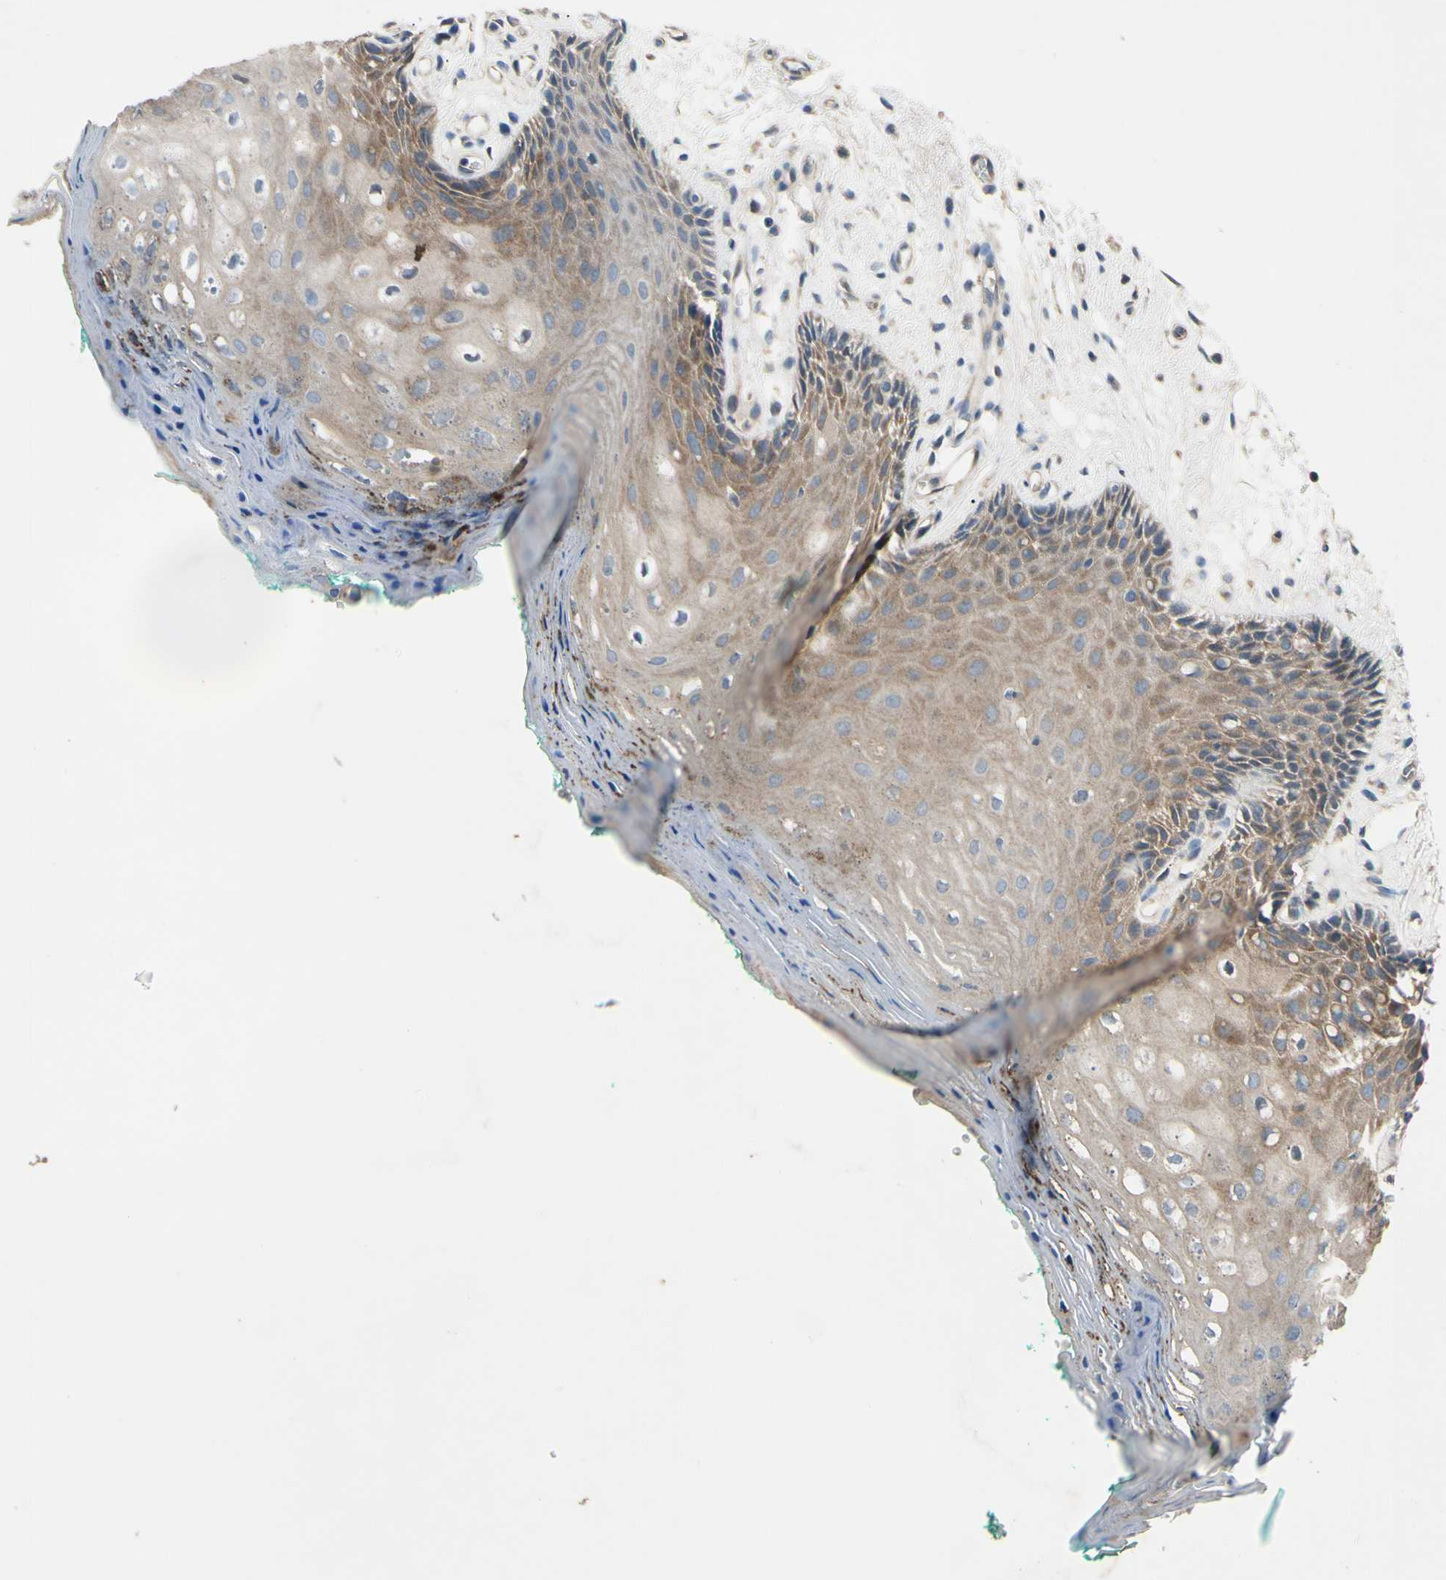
{"staining": {"intensity": "moderate", "quantity": ">75%", "location": "cytoplasmic/membranous"}, "tissue": "oral mucosa", "cell_type": "Squamous epithelial cells", "image_type": "normal", "snomed": [{"axis": "morphology", "description": "Normal tissue, NOS"}, {"axis": "topography", "description": "Skeletal muscle"}, {"axis": "topography", "description": "Oral tissue"}, {"axis": "topography", "description": "Peripheral nerve tissue"}], "caption": "Immunohistochemical staining of benign human oral mucosa demonstrates moderate cytoplasmic/membranous protein staining in about >75% of squamous epithelial cells.", "gene": "HILPDA", "patient": {"sex": "female", "age": 84}}